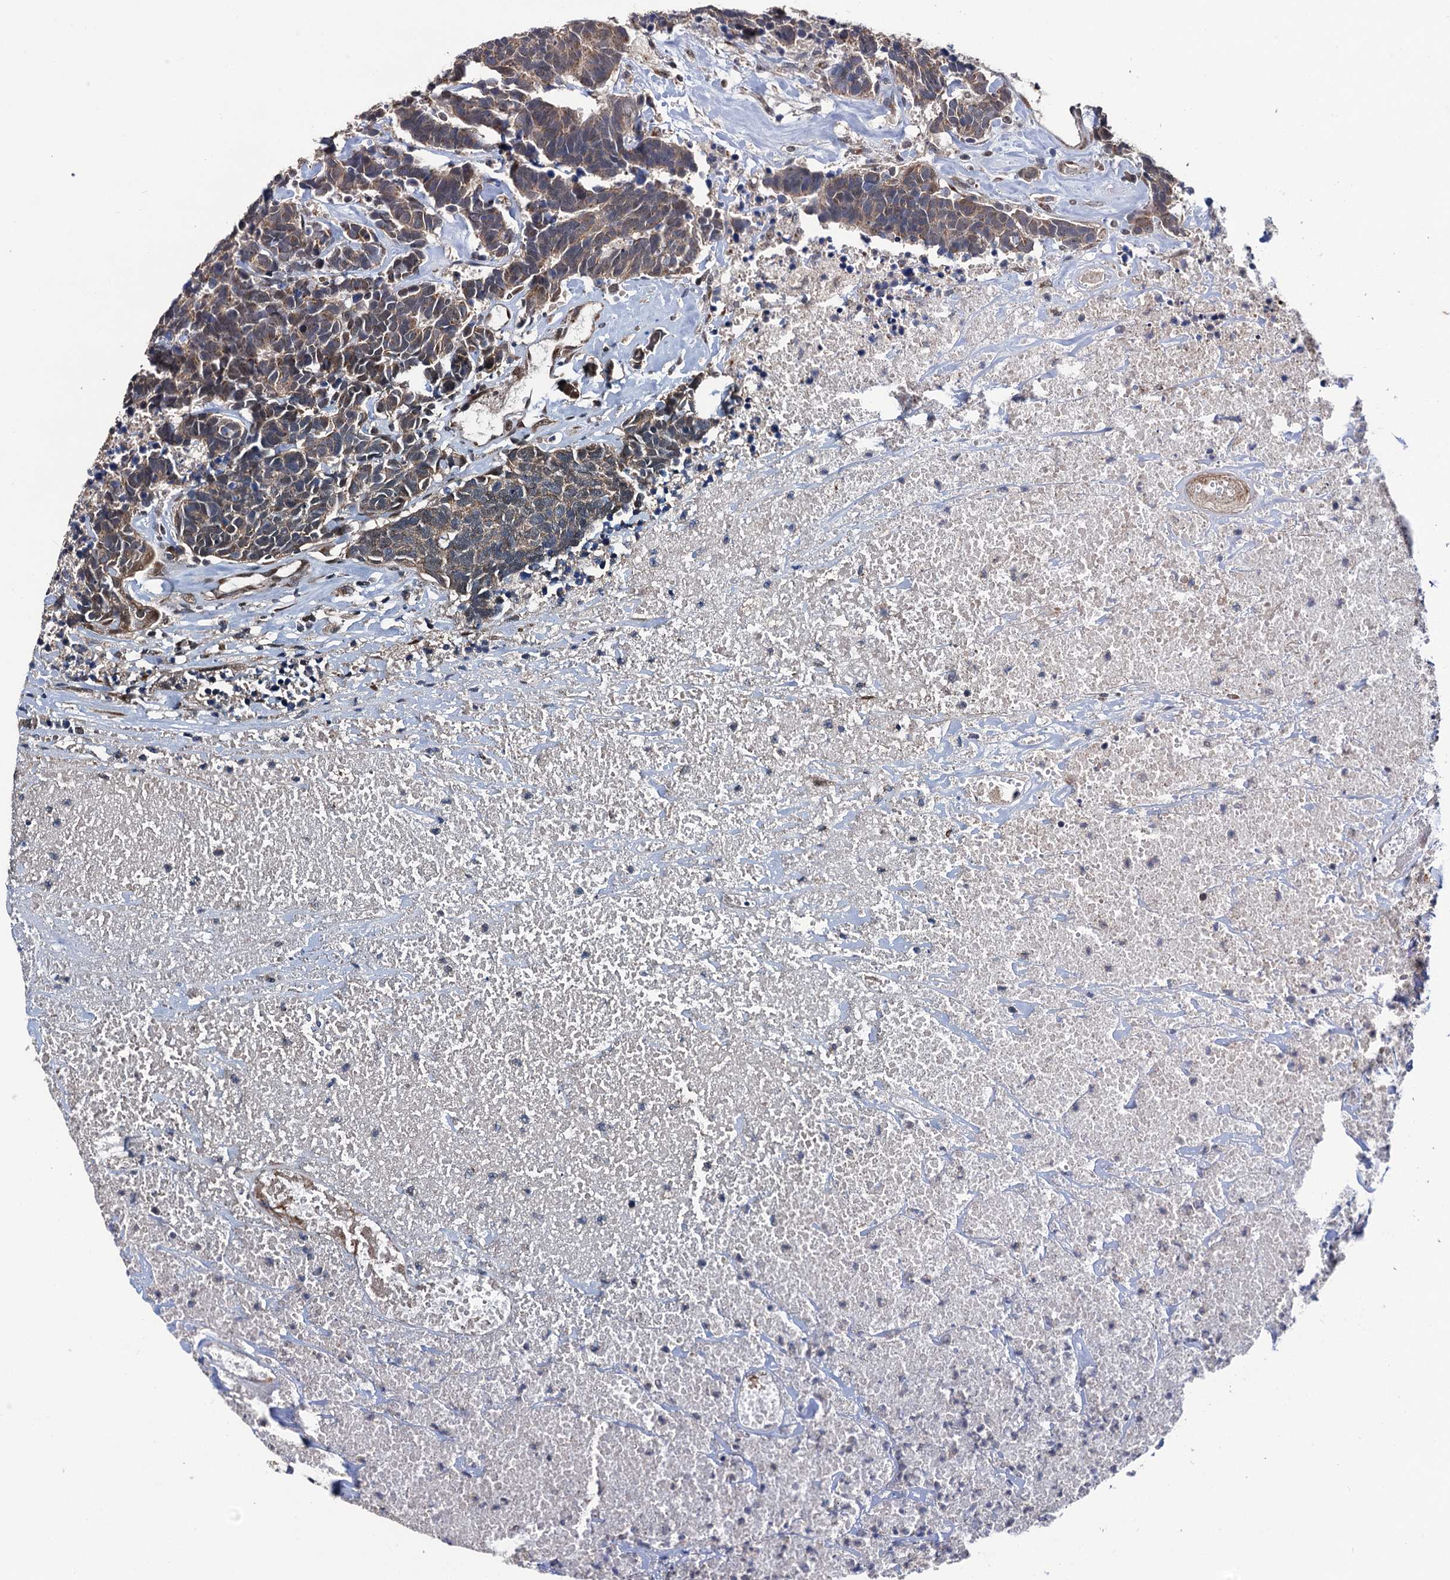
{"staining": {"intensity": "weak", "quantity": ">75%", "location": "cytoplasmic/membranous"}, "tissue": "carcinoid", "cell_type": "Tumor cells", "image_type": "cancer", "snomed": [{"axis": "morphology", "description": "Carcinoma, NOS"}, {"axis": "morphology", "description": "Carcinoid, malignant, NOS"}, {"axis": "topography", "description": "Urinary bladder"}], "caption": "Carcinoid stained with immunohistochemistry (IHC) reveals weak cytoplasmic/membranous positivity in approximately >75% of tumor cells.", "gene": "LRRC63", "patient": {"sex": "male", "age": 57}}